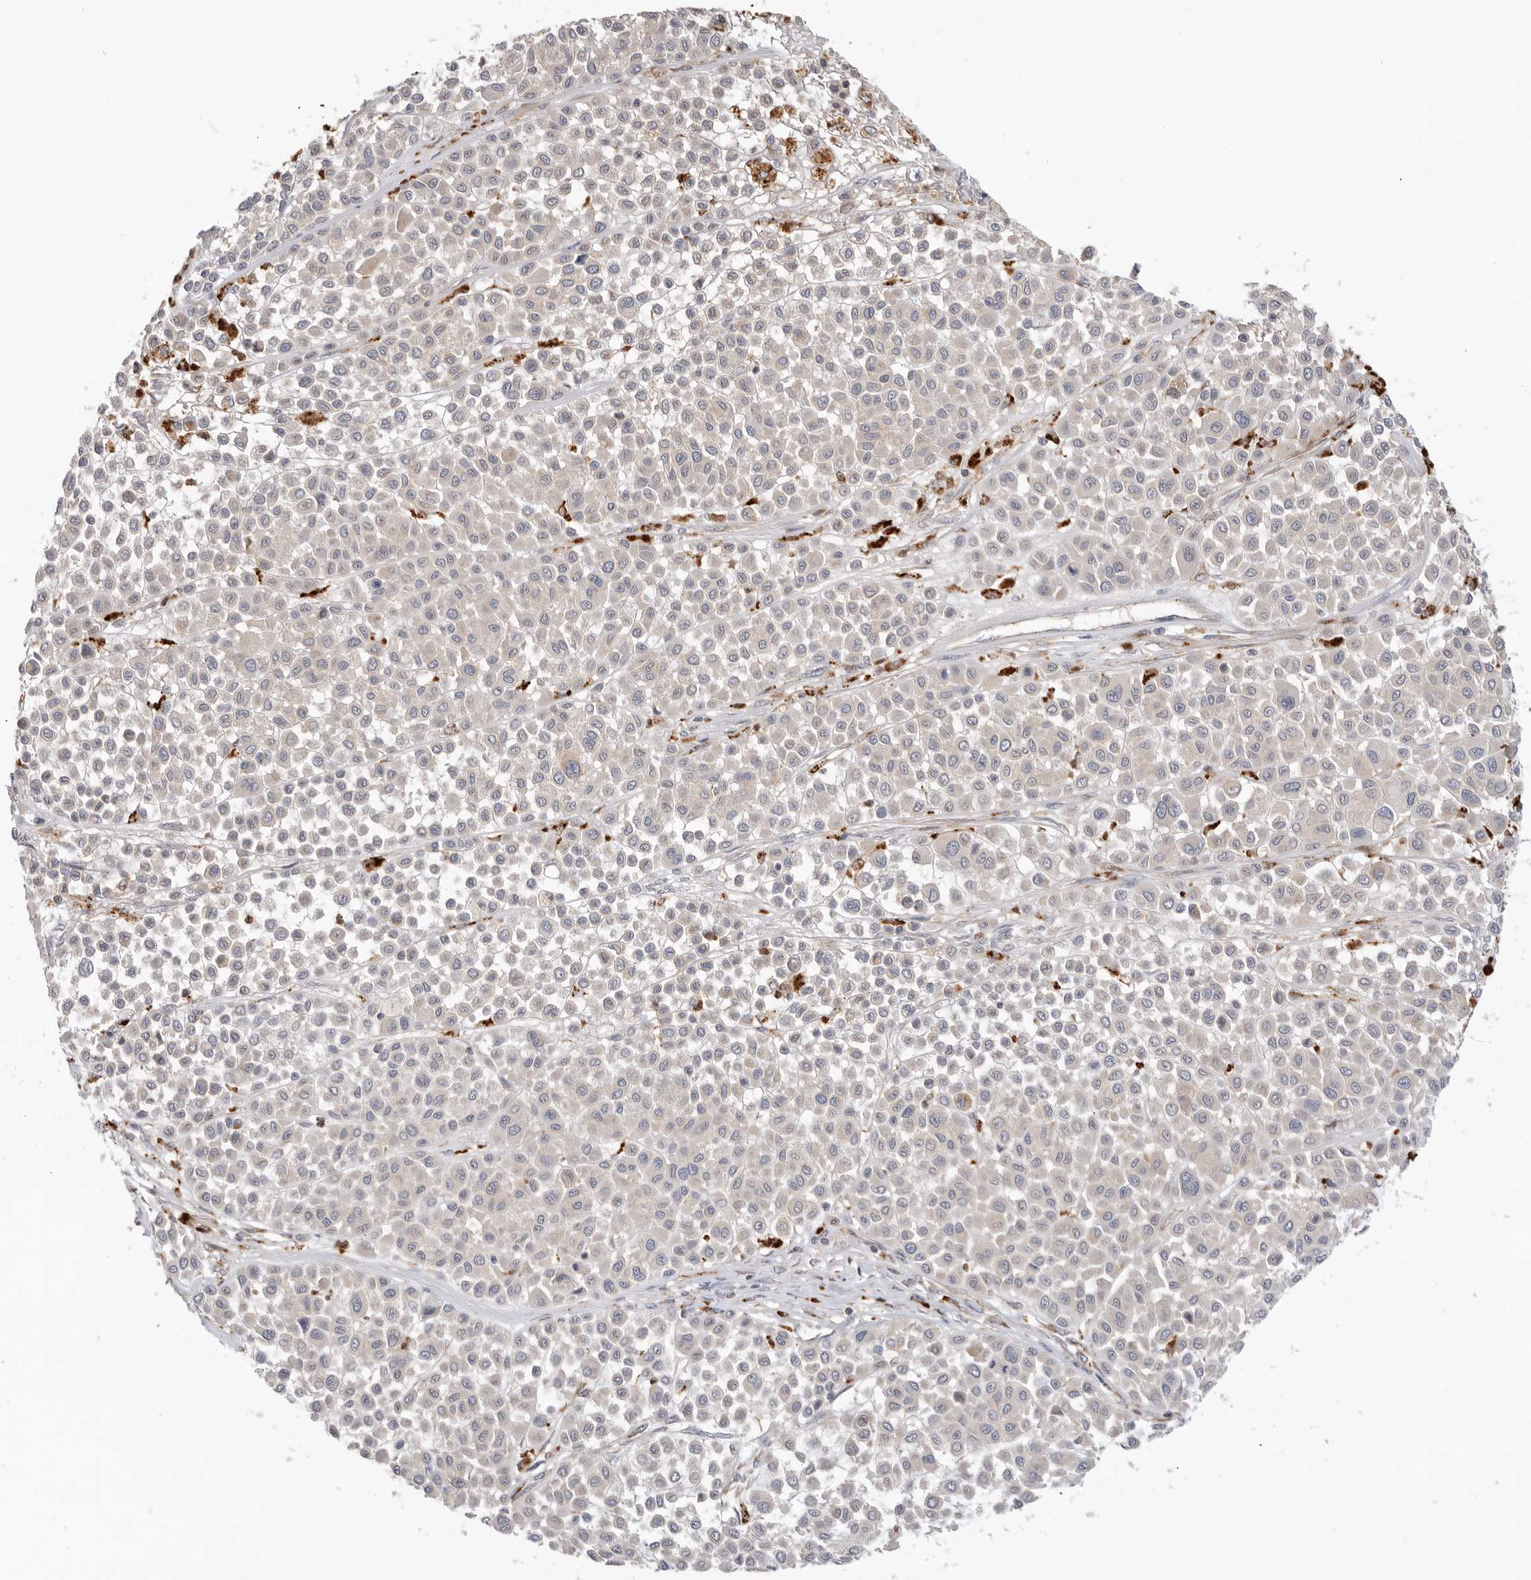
{"staining": {"intensity": "negative", "quantity": "none", "location": "none"}, "tissue": "melanoma", "cell_type": "Tumor cells", "image_type": "cancer", "snomed": [{"axis": "morphology", "description": "Malignant melanoma, Metastatic site"}, {"axis": "topography", "description": "Soft tissue"}], "caption": "Tumor cells are negative for protein expression in human malignant melanoma (metastatic site). (DAB (3,3'-diaminobenzidine) IHC, high magnification).", "gene": "GNE", "patient": {"sex": "male", "age": 41}}